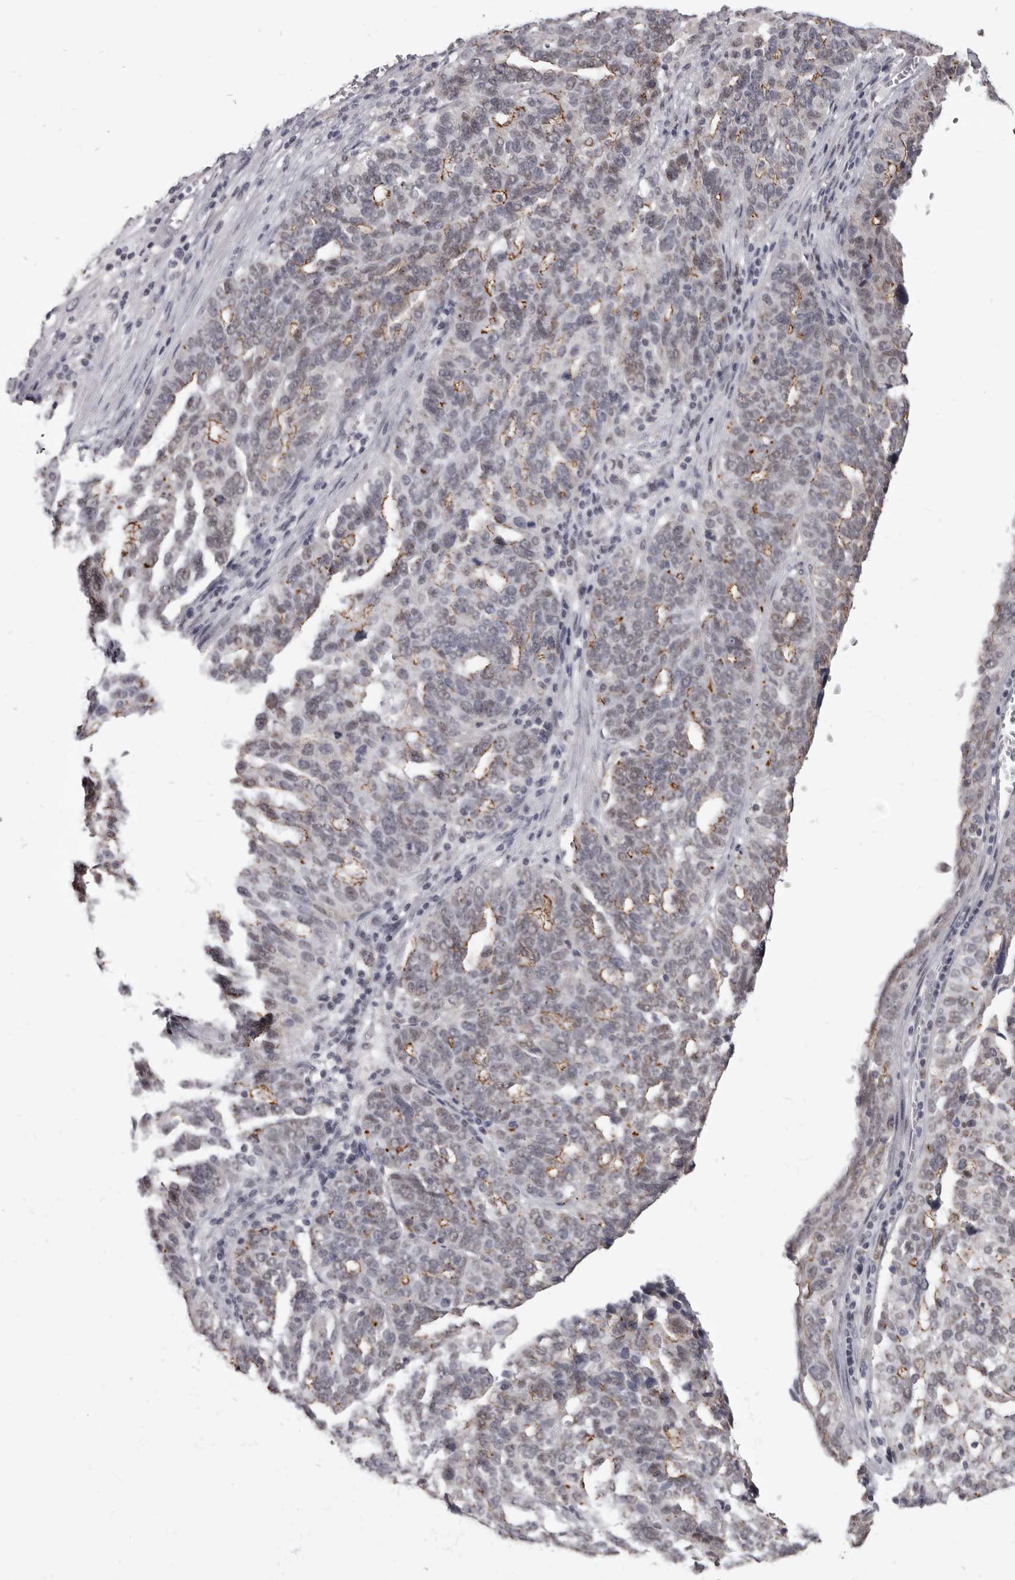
{"staining": {"intensity": "moderate", "quantity": "25%-75%", "location": "cytoplasmic/membranous"}, "tissue": "ovarian cancer", "cell_type": "Tumor cells", "image_type": "cancer", "snomed": [{"axis": "morphology", "description": "Cystadenocarcinoma, serous, NOS"}, {"axis": "topography", "description": "Ovary"}], "caption": "Protein expression analysis of human ovarian cancer (serous cystadenocarcinoma) reveals moderate cytoplasmic/membranous positivity in about 25%-75% of tumor cells.", "gene": "CGN", "patient": {"sex": "female", "age": 59}}